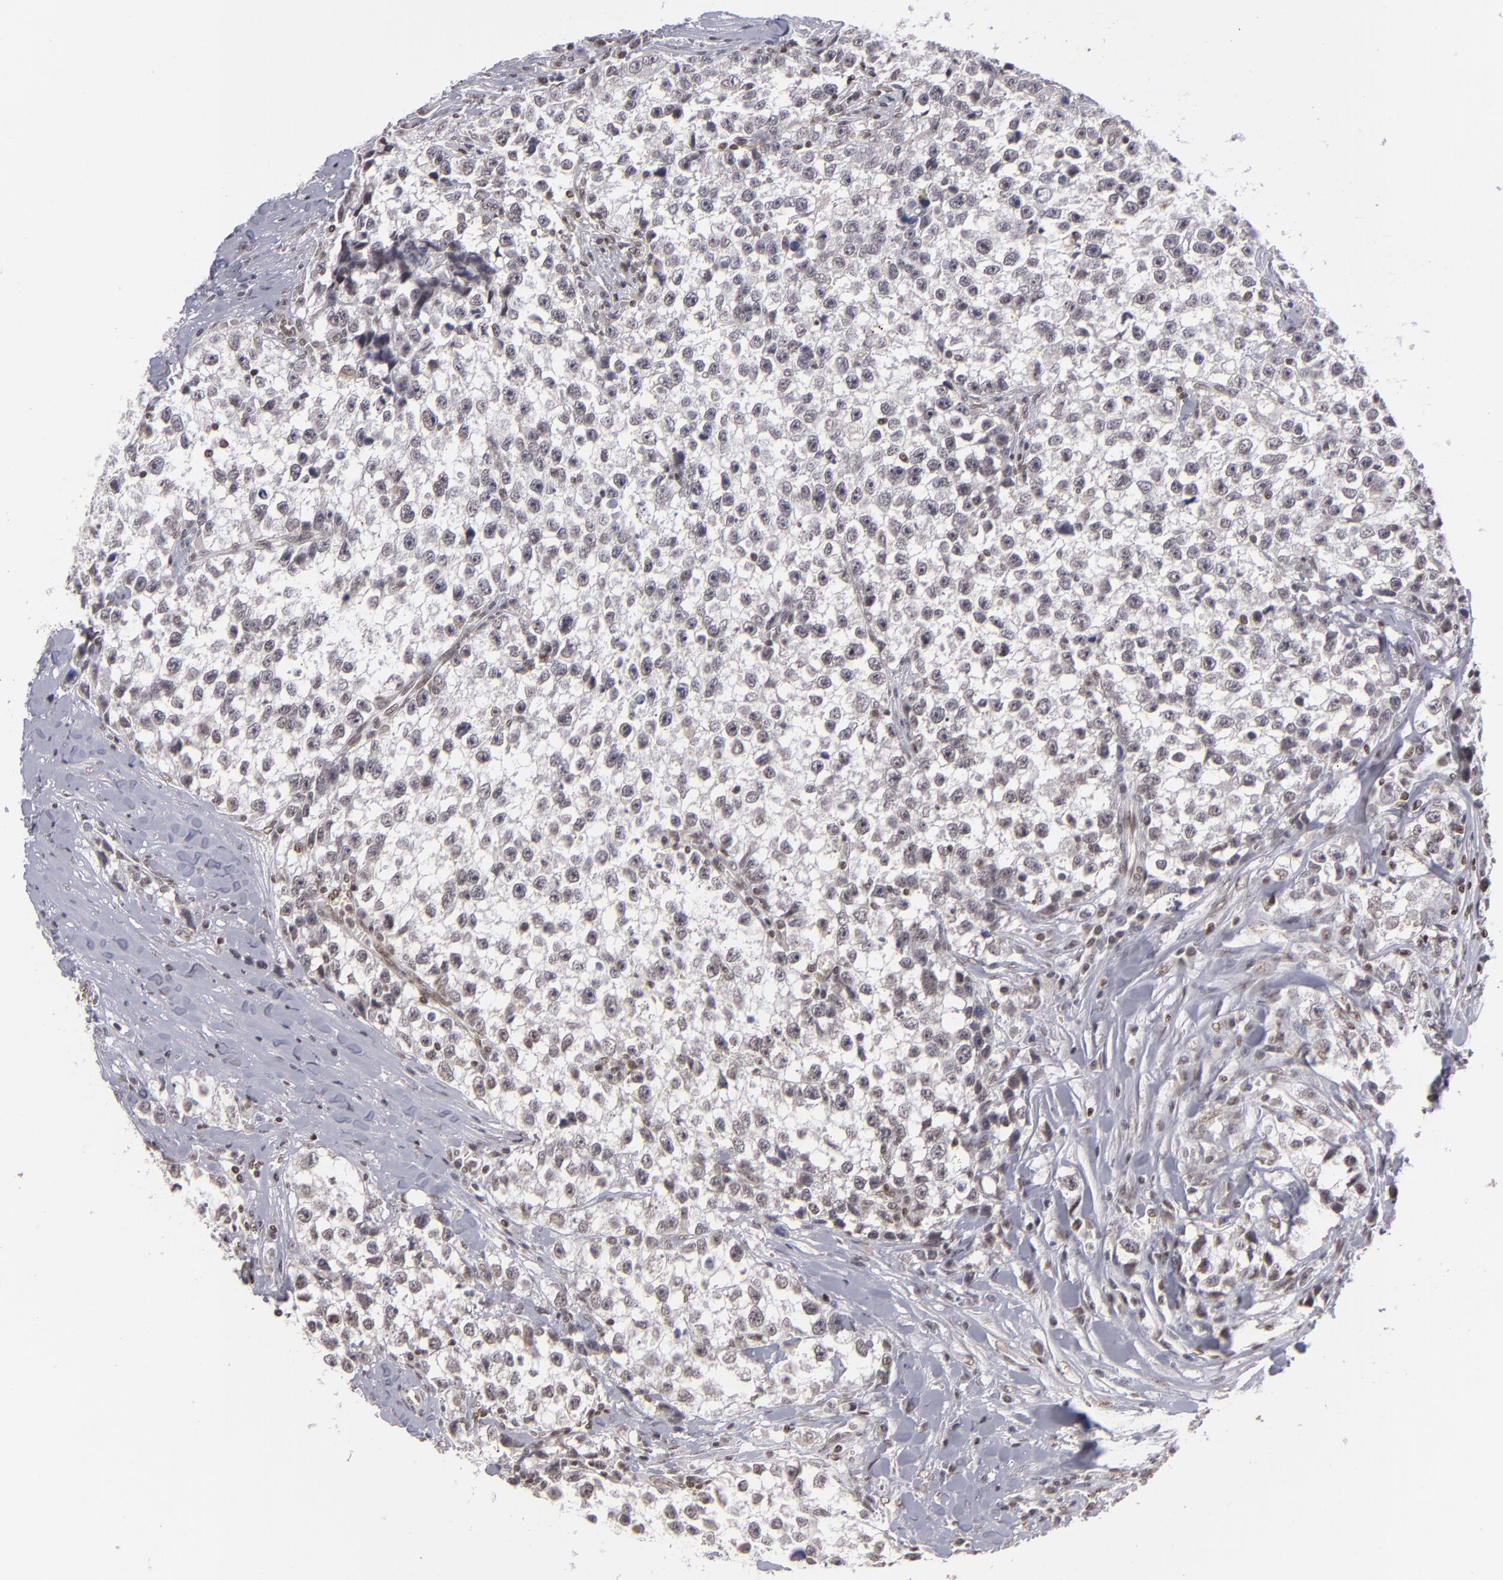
{"staining": {"intensity": "negative", "quantity": "none", "location": "none"}, "tissue": "testis cancer", "cell_type": "Tumor cells", "image_type": "cancer", "snomed": [{"axis": "morphology", "description": "Seminoma, NOS"}, {"axis": "morphology", "description": "Carcinoma, Embryonal, NOS"}, {"axis": "topography", "description": "Testis"}], "caption": "A photomicrograph of human testis cancer (embryonal carcinoma) is negative for staining in tumor cells.", "gene": "MLLT3", "patient": {"sex": "male", "age": 30}}